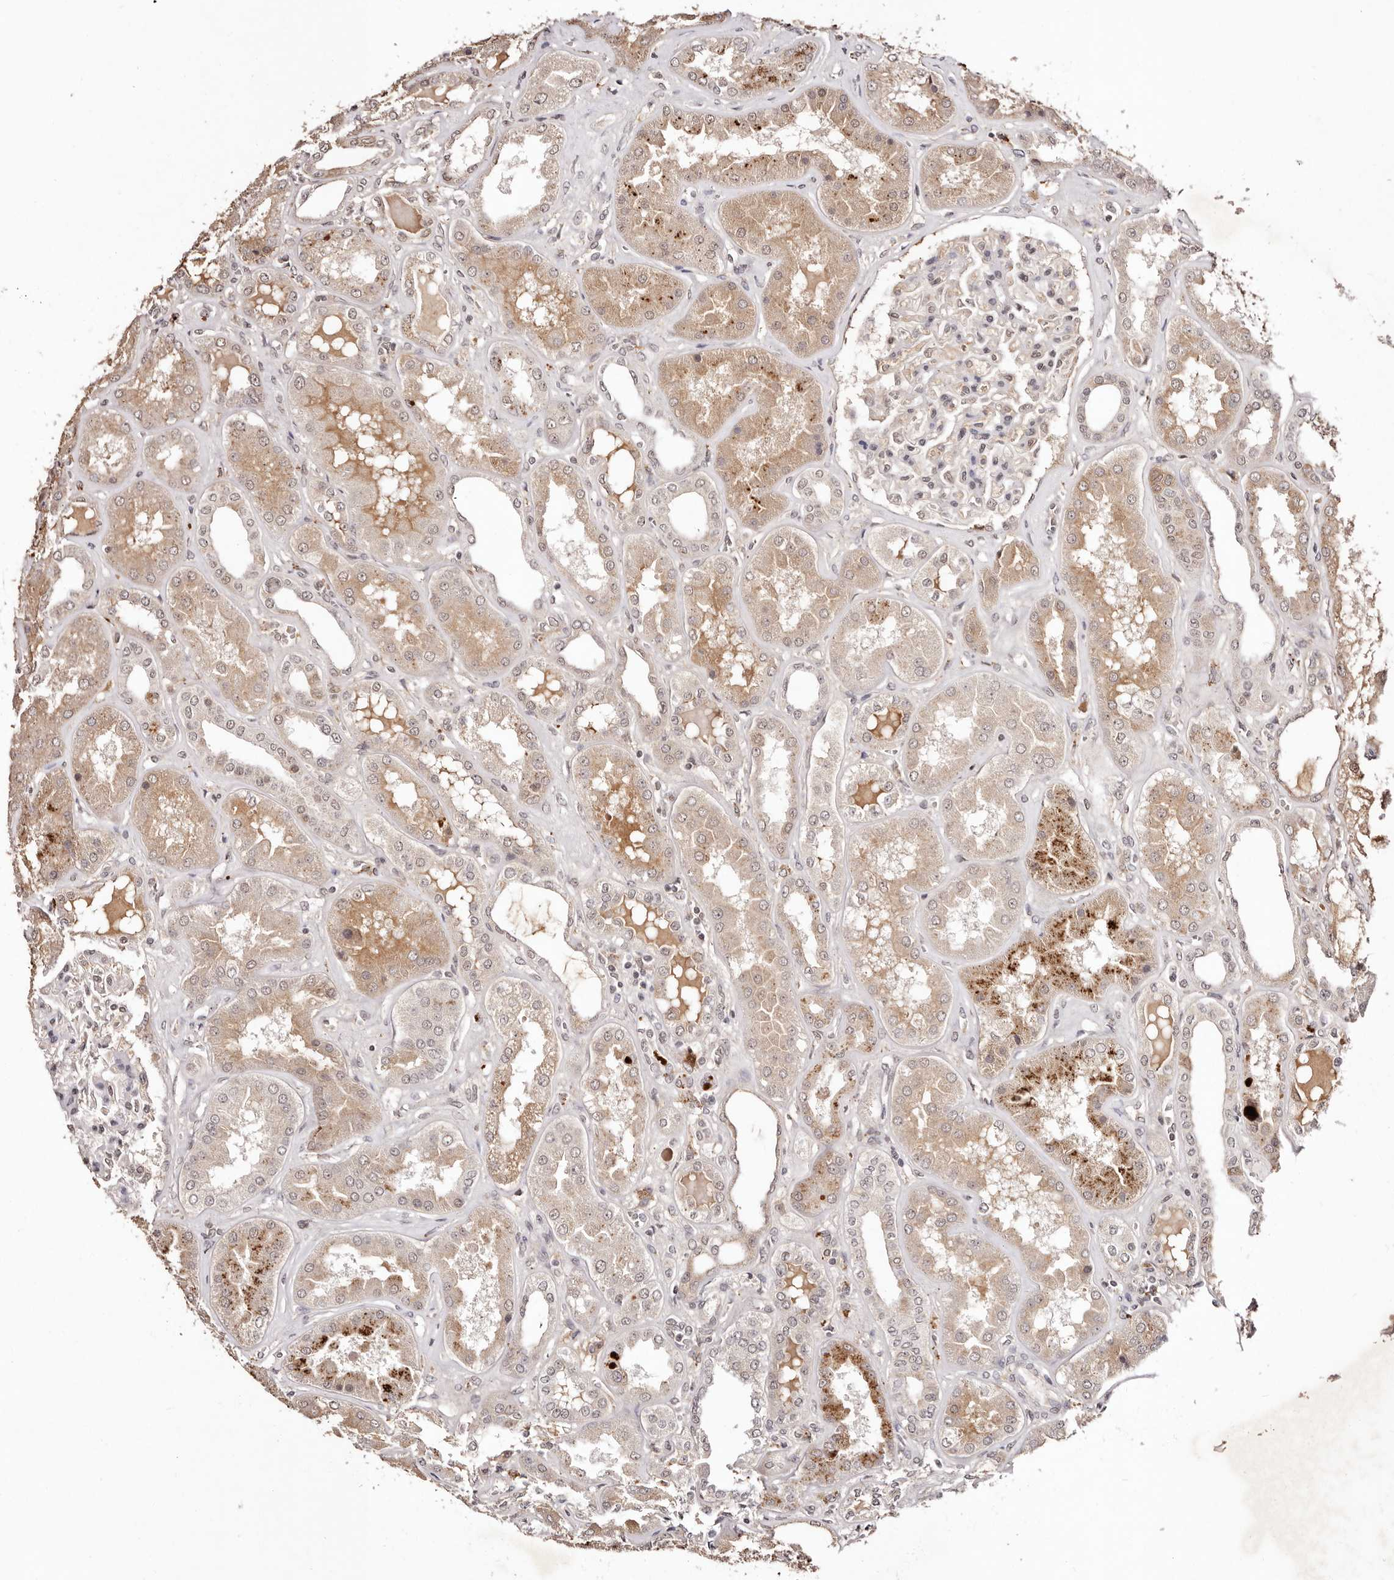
{"staining": {"intensity": "moderate", "quantity": "<25%", "location": "nuclear"}, "tissue": "kidney", "cell_type": "Cells in glomeruli", "image_type": "normal", "snomed": [{"axis": "morphology", "description": "Normal tissue, NOS"}, {"axis": "topography", "description": "Kidney"}], "caption": "Protein staining of normal kidney displays moderate nuclear positivity in approximately <25% of cells in glomeruli.", "gene": "BICRAL", "patient": {"sex": "female", "age": 56}}